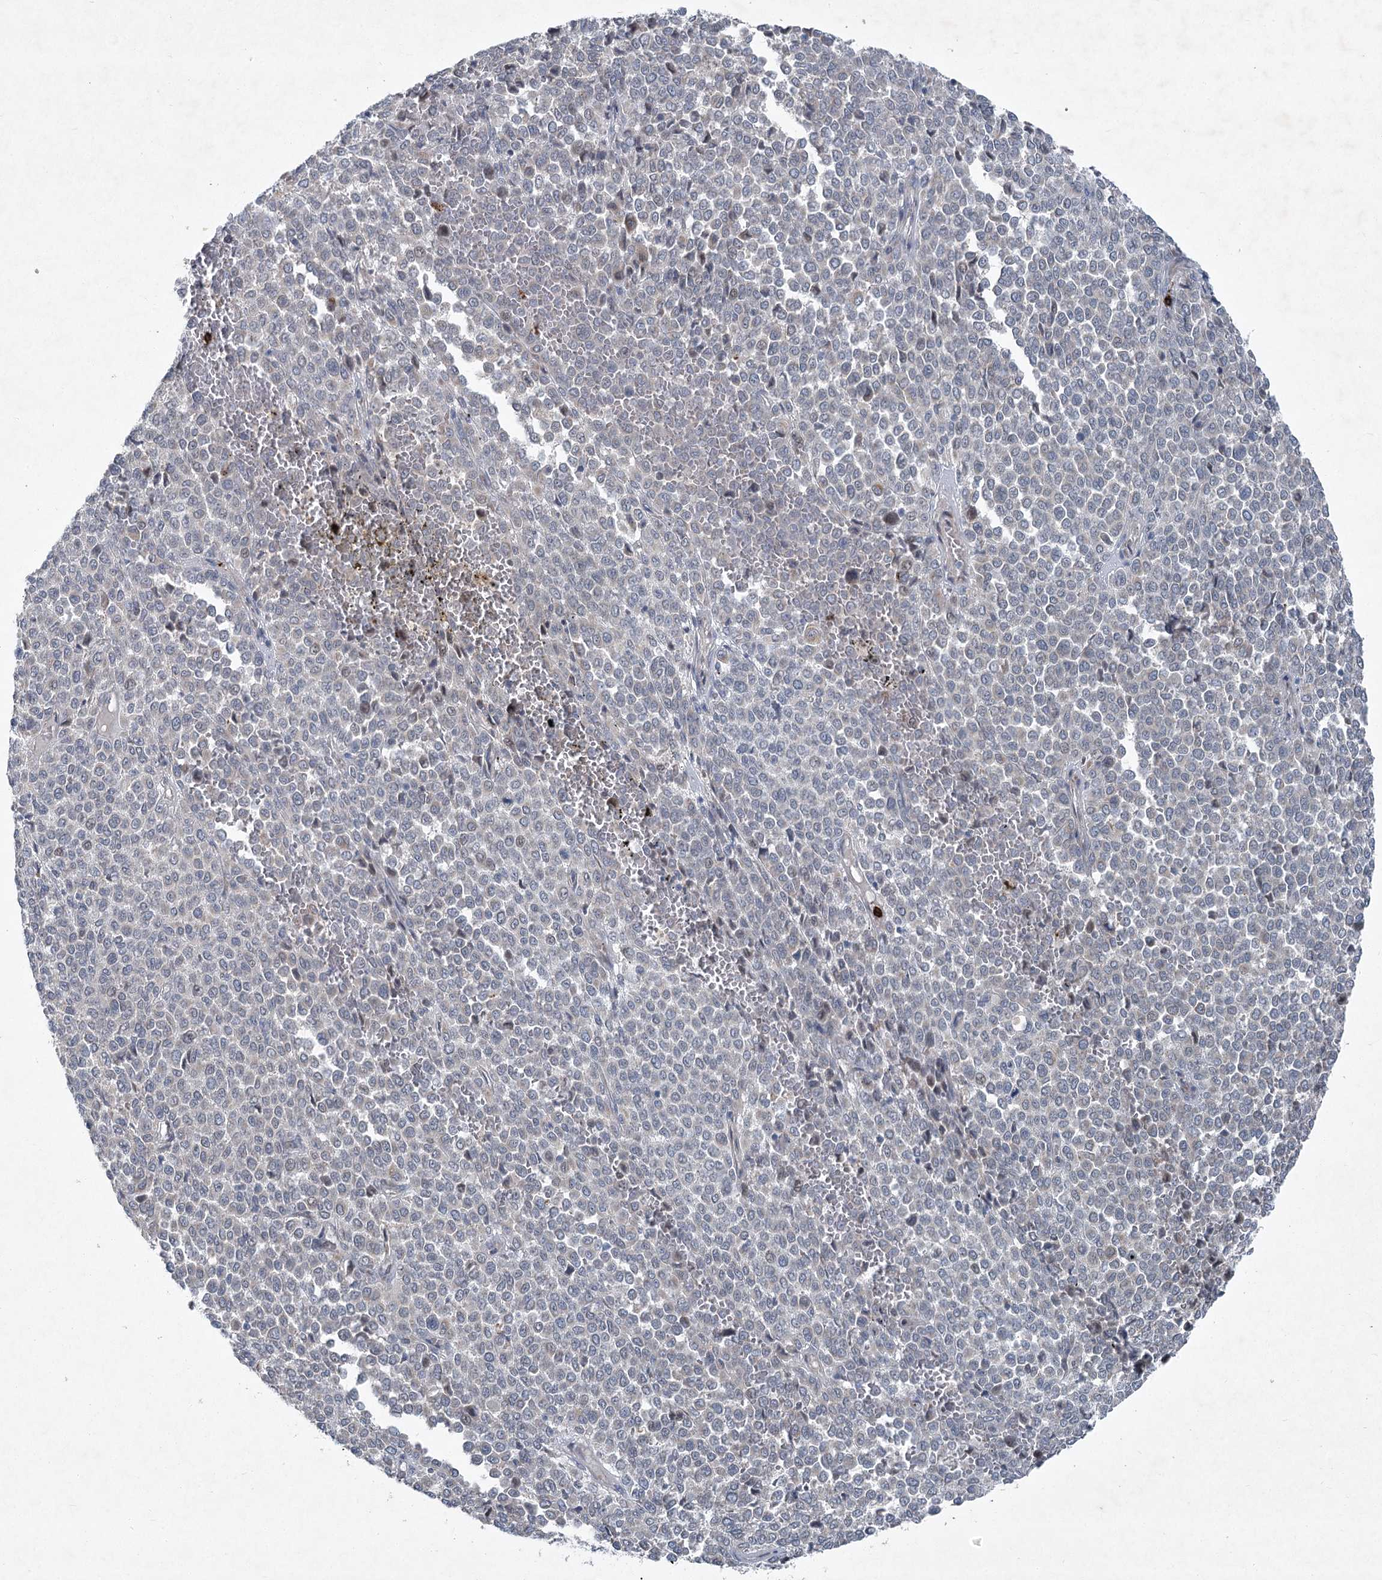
{"staining": {"intensity": "negative", "quantity": "none", "location": "none"}, "tissue": "melanoma", "cell_type": "Tumor cells", "image_type": "cancer", "snomed": [{"axis": "morphology", "description": "Malignant melanoma, Metastatic site"}, {"axis": "topography", "description": "Pancreas"}], "caption": "Human malignant melanoma (metastatic site) stained for a protein using IHC shows no positivity in tumor cells.", "gene": "PLA2G12A", "patient": {"sex": "female", "age": 30}}